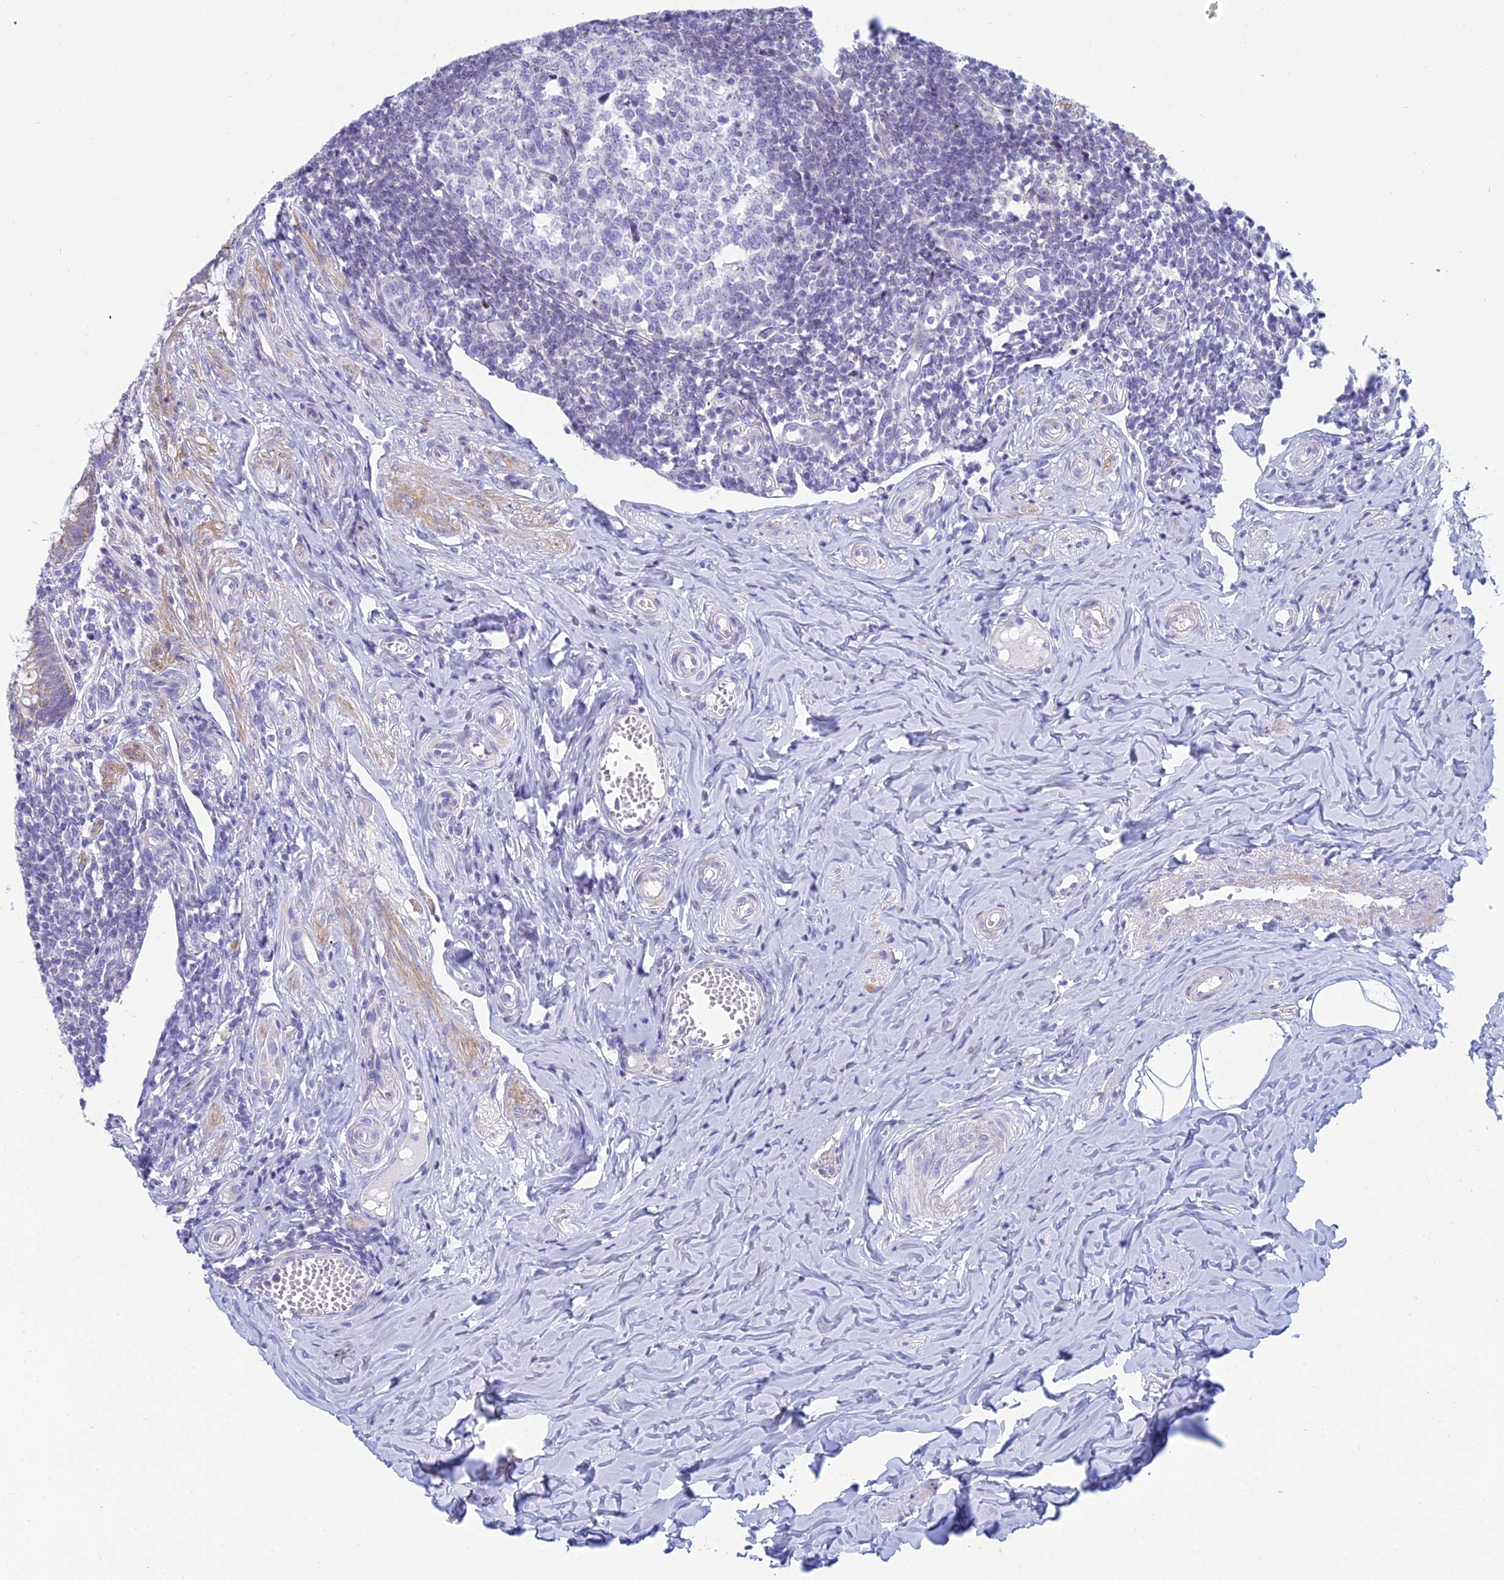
{"staining": {"intensity": "moderate", "quantity": ">75%", "location": "cytoplasmic/membranous"}, "tissue": "appendix", "cell_type": "Glandular cells", "image_type": "normal", "snomed": [{"axis": "morphology", "description": "Normal tissue, NOS"}, {"axis": "topography", "description": "Appendix"}], "caption": "Appendix stained for a protein (brown) demonstrates moderate cytoplasmic/membranous positive staining in about >75% of glandular cells.", "gene": "PRR13", "patient": {"sex": "female", "age": 33}}